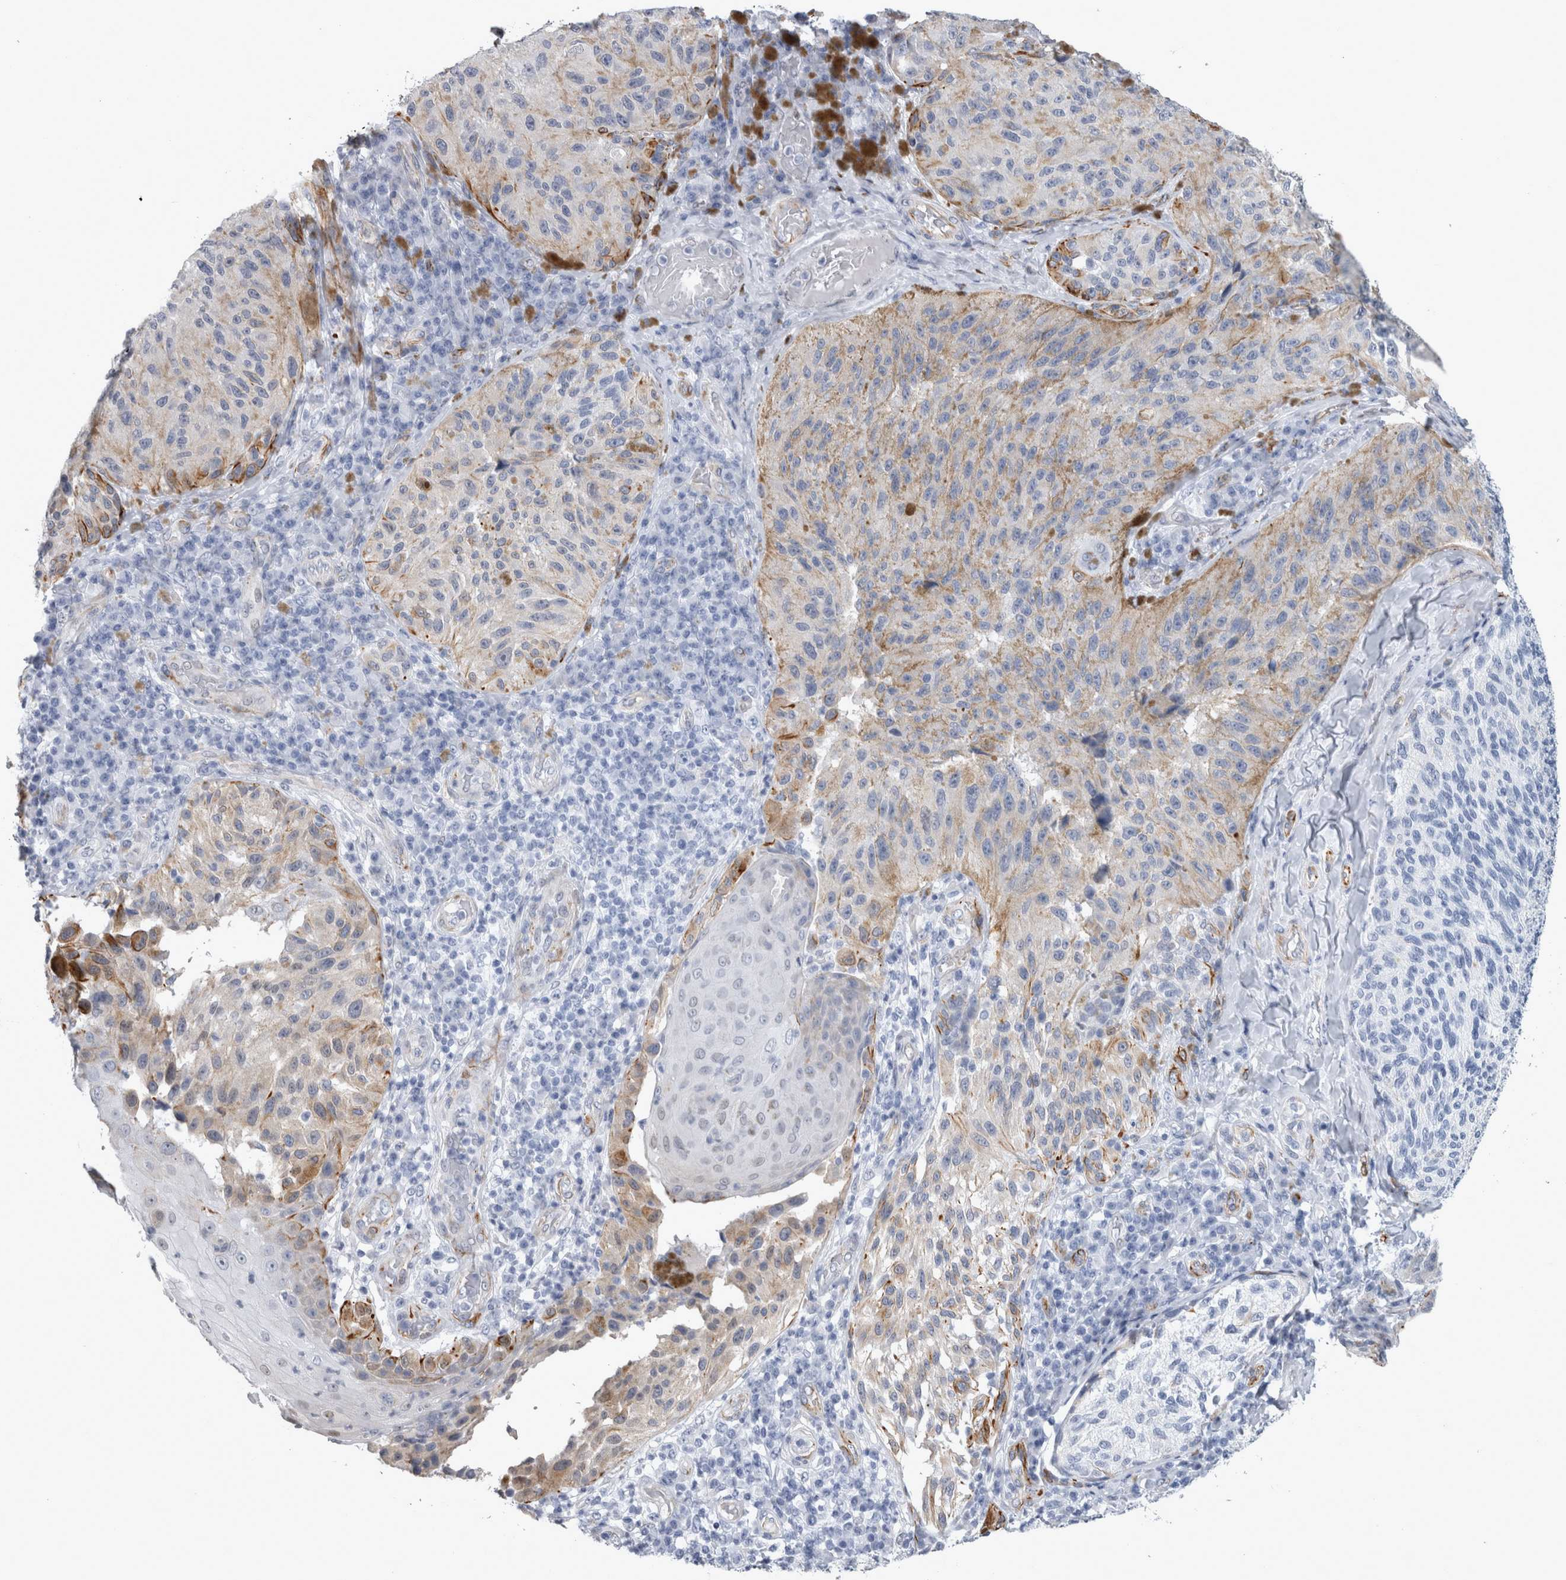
{"staining": {"intensity": "moderate", "quantity": "<25%", "location": "cytoplasmic/membranous"}, "tissue": "melanoma", "cell_type": "Tumor cells", "image_type": "cancer", "snomed": [{"axis": "morphology", "description": "Malignant melanoma, NOS"}, {"axis": "topography", "description": "Skin"}], "caption": "Brown immunohistochemical staining in human malignant melanoma reveals moderate cytoplasmic/membranous staining in about <25% of tumor cells.", "gene": "VWDE", "patient": {"sex": "female", "age": 73}}